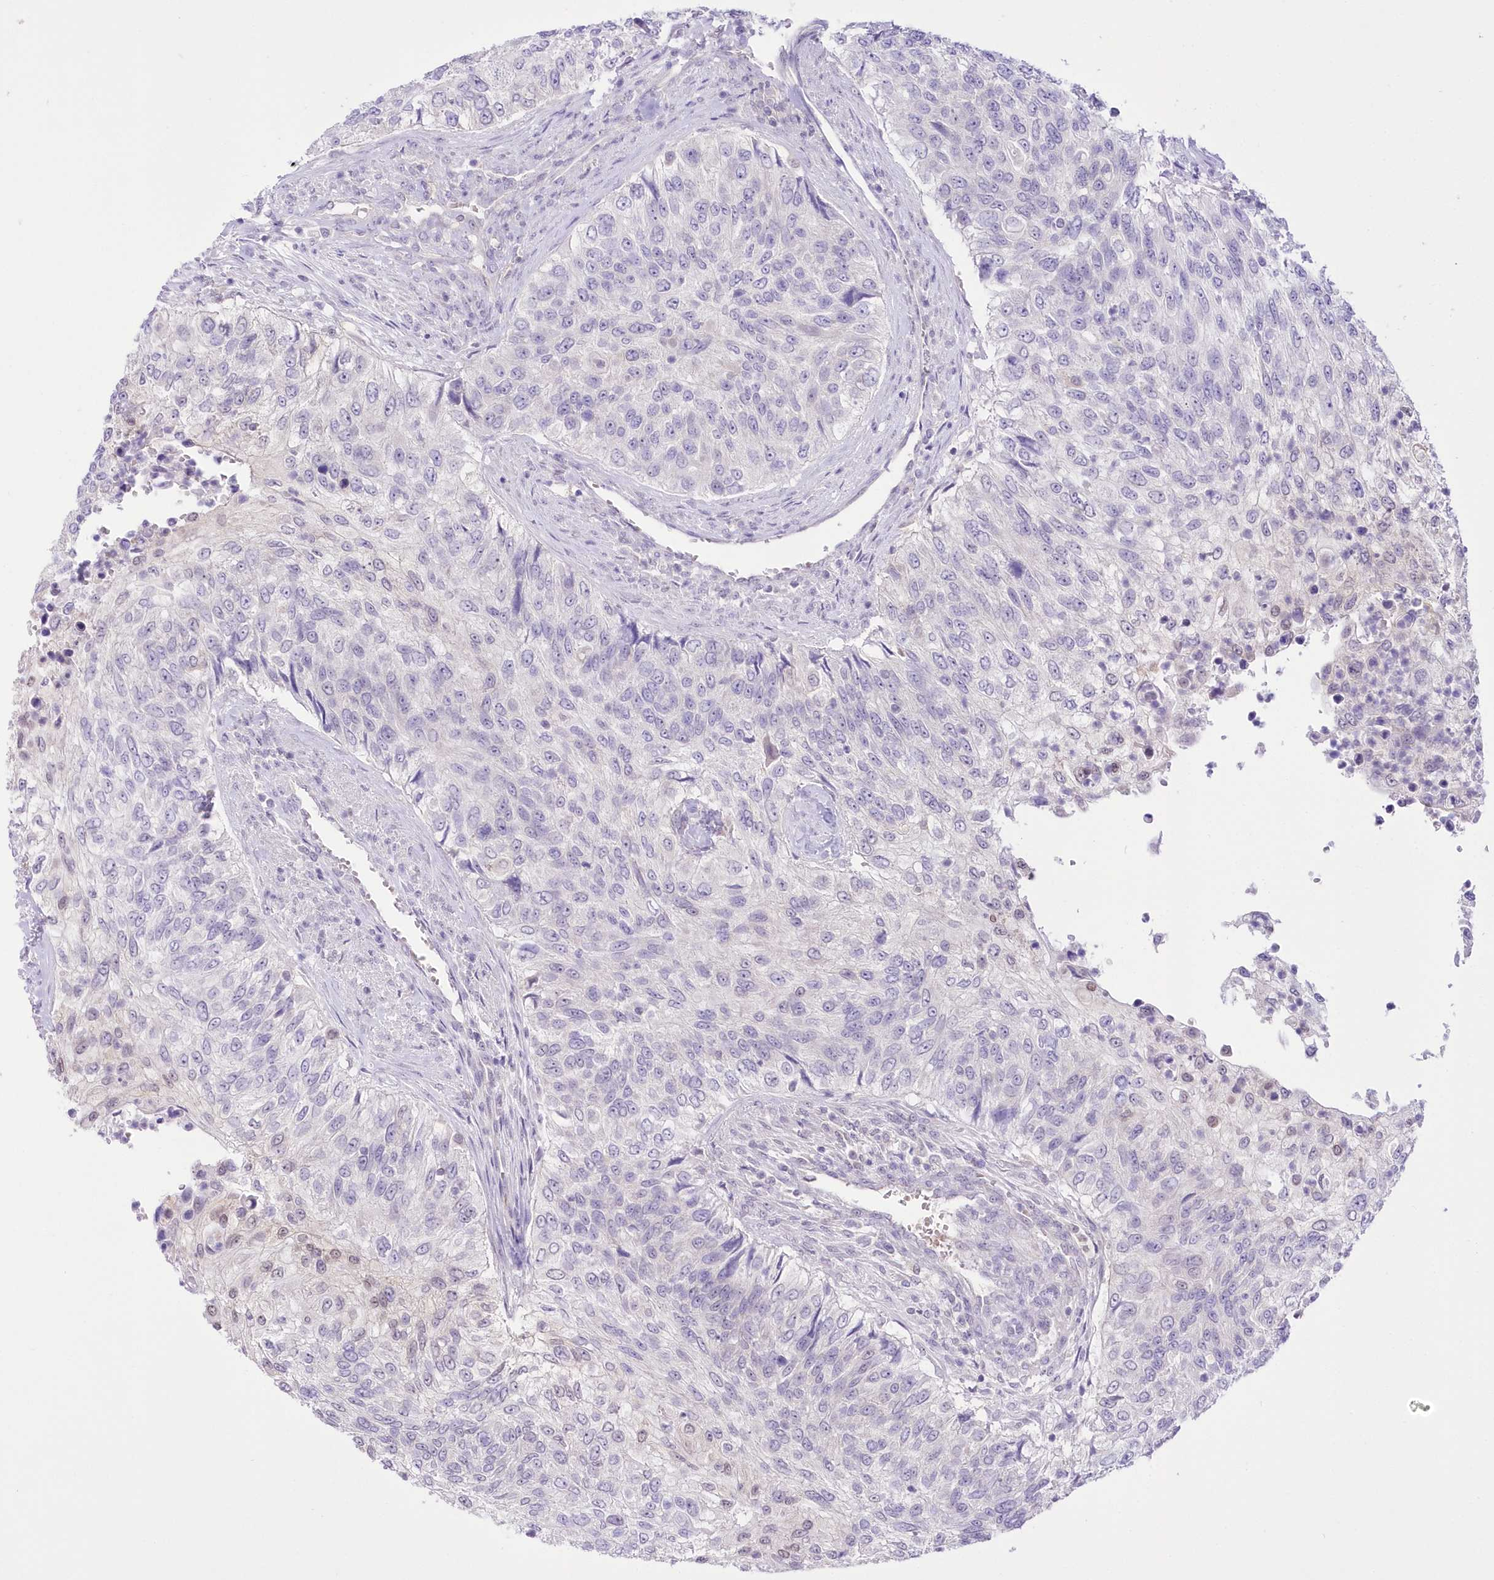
{"staining": {"intensity": "negative", "quantity": "none", "location": "none"}, "tissue": "urothelial cancer", "cell_type": "Tumor cells", "image_type": "cancer", "snomed": [{"axis": "morphology", "description": "Urothelial carcinoma, High grade"}, {"axis": "topography", "description": "Urinary bladder"}], "caption": "DAB immunohistochemical staining of urothelial cancer shows no significant staining in tumor cells. Nuclei are stained in blue.", "gene": "UBA6", "patient": {"sex": "female", "age": 60}}